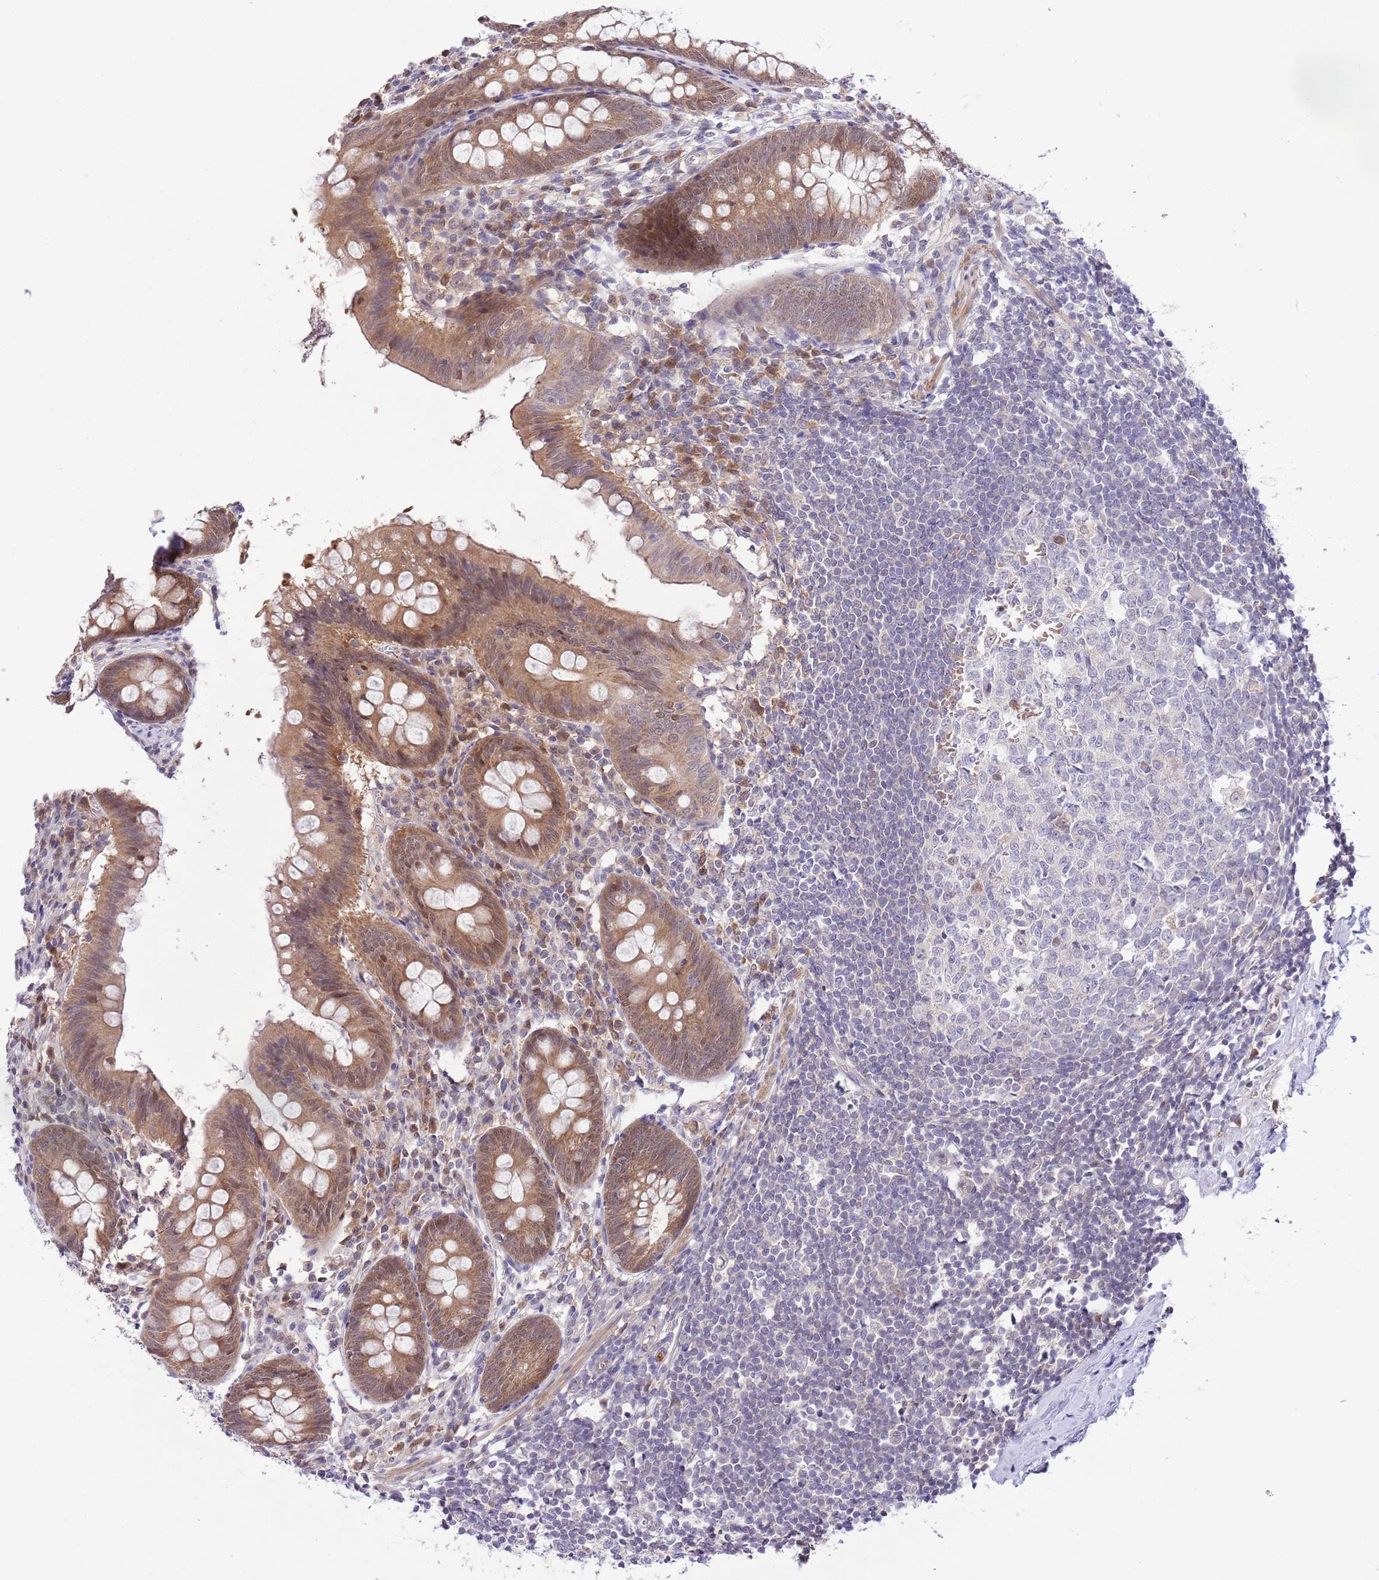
{"staining": {"intensity": "moderate", "quantity": ">75%", "location": "cytoplasmic/membranous"}, "tissue": "appendix", "cell_type": "Glandular cells", "image_type": "normal", "snomed": [{"axis": "morphology", "description": "Normal tissue, NOS"}, {"axis": "topography", "description": "Appendix"}], "caption": "Glandular cells show medium levels of moderate cytoplasmic/membranous positivity in approximately >75% of cells in normal human appendix. Nuclei are stained in blue.", "gene": "GALK2", "patient": {"sex": "female", "age": 51}}